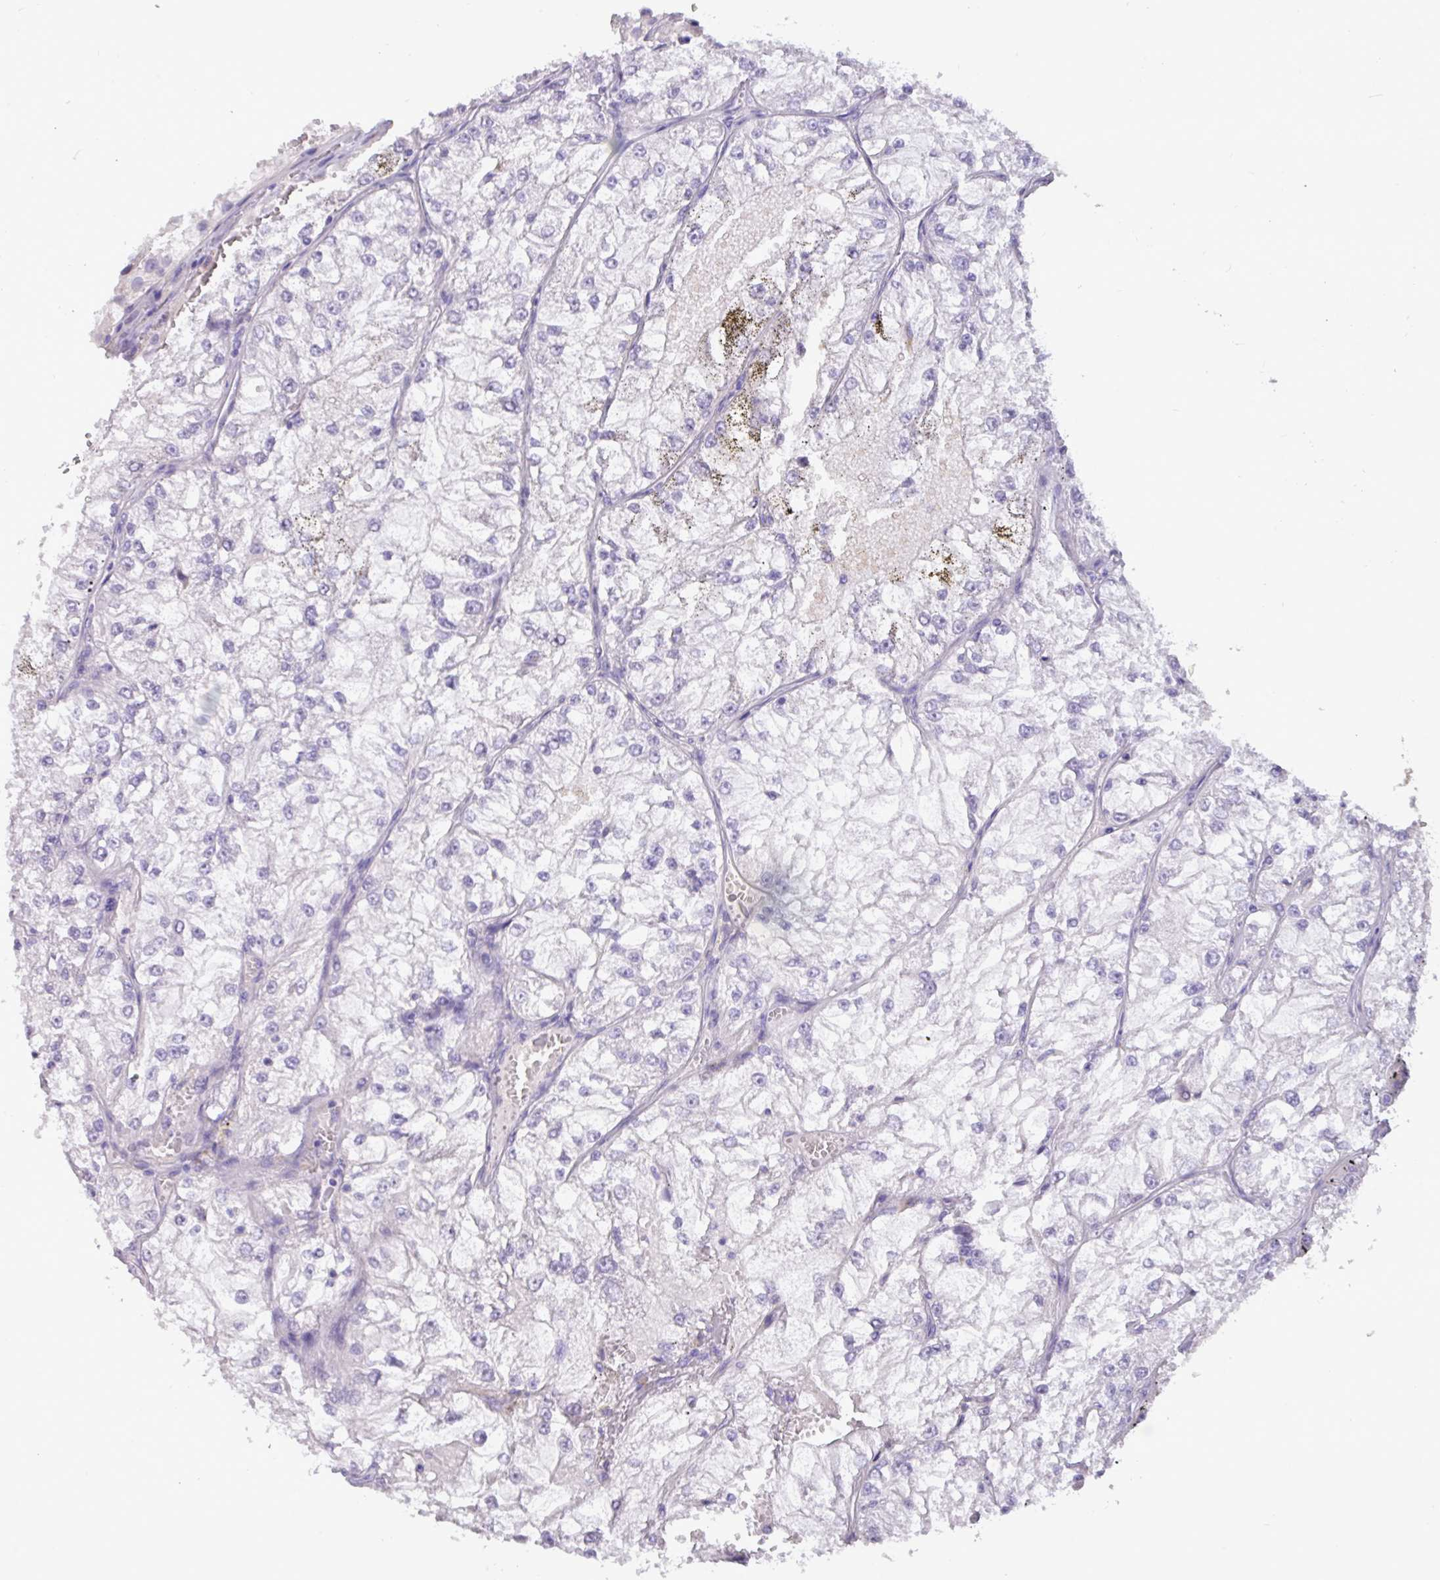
{"staining": {"intensity": "negative", "quantity": "none", "location": "none"}, "tissue": "renal cancer", "cell_type": "Tumor cells", "image_type": "cancer", "snomed": [{"axis": "morphology", "description": "Adenocarcinoma, NOS"}, {"axis": "topography", "description": "Kidney"}], "caption": "Protein analysis of adenocarcinoma (renal) shows no significant positivity in tumor cells.", "gene": "EPCAM", "patient": {"sex": "female", "age": 72}}